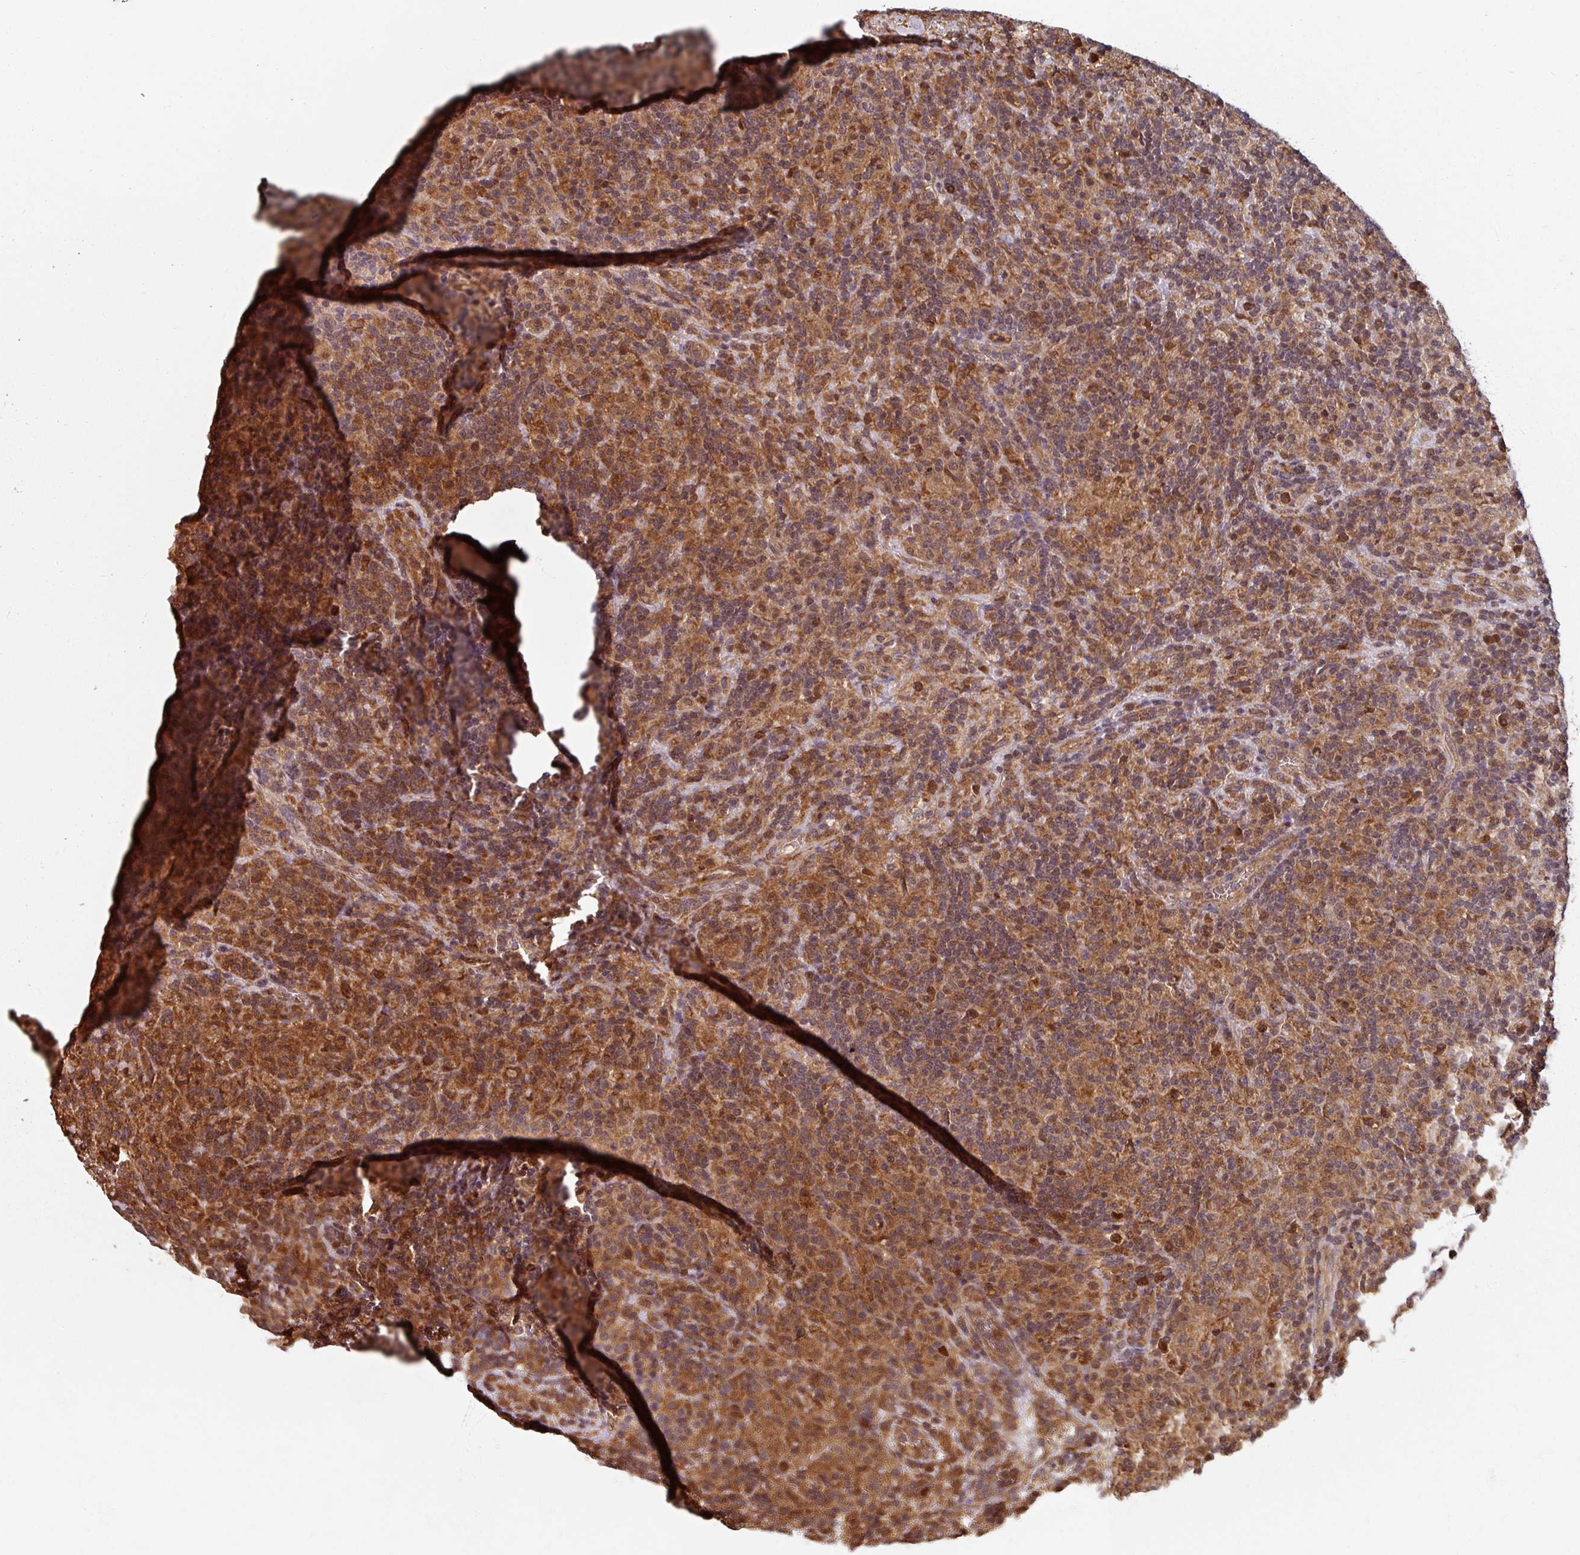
{"staining": {"intensity": "weak", "quantity": ">75%", "location": "cytoplasmic/membranous"}, "tissue": "lymphoma", "cell_type": "Tumor cells", "image_type": "cancer", "snomed": [{"axis": "morphology", "description": "Hodgkin's disease, NOS"}, {"axis": "topography", "description": "Lymph node"}], "caption": "Hodgkin's disease stained with DAB IHC displays low levels of weak cytoplasmic/membranous positivity in approximately >75% of tumor cells.", "gene": "EID1", "patient": {"sex": "male", "age": 70}}